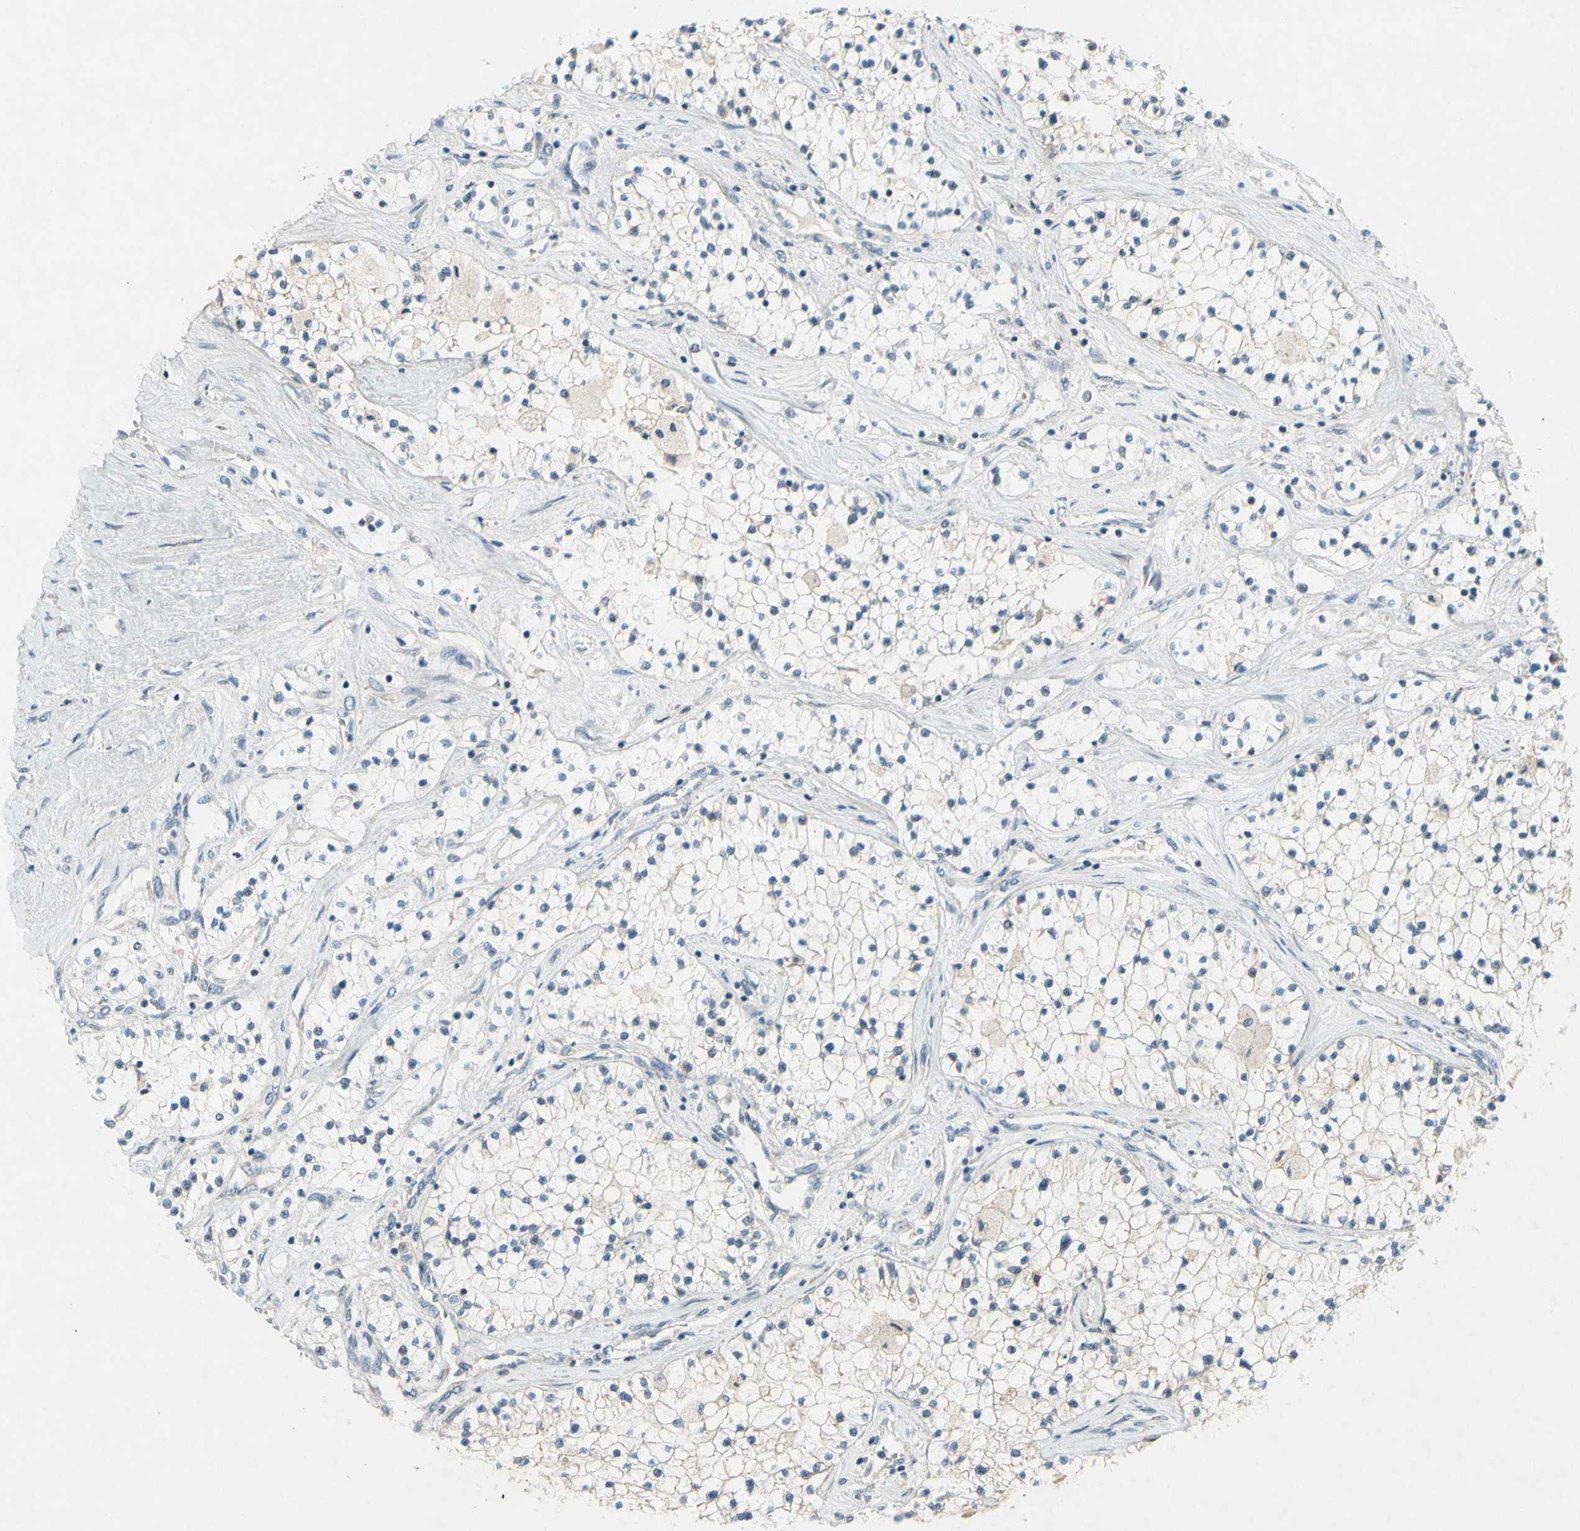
{"staining": {"intensity": "negative", "quantity": "none", "location": "none"}, "tissue": "renal cancer", "cell_type": "Tumor cells", "image_type": "cancer", "snomed": [{"axis": "morphology", "description": "Adenocarcinoma, NOS"}, {"axis": "topography", "description": "Kidney"}], "caption": "High power microscopy micrograph of an IHC micrograph of renal cancer, revealing no significant positivity in tumor cells. (DAB (3,3'-diaminobenzidine) immunohistochemistry (IHC), high magnification).", "gene": "PIP5K1B", "patient": {"sex": "male", "age": 68}}